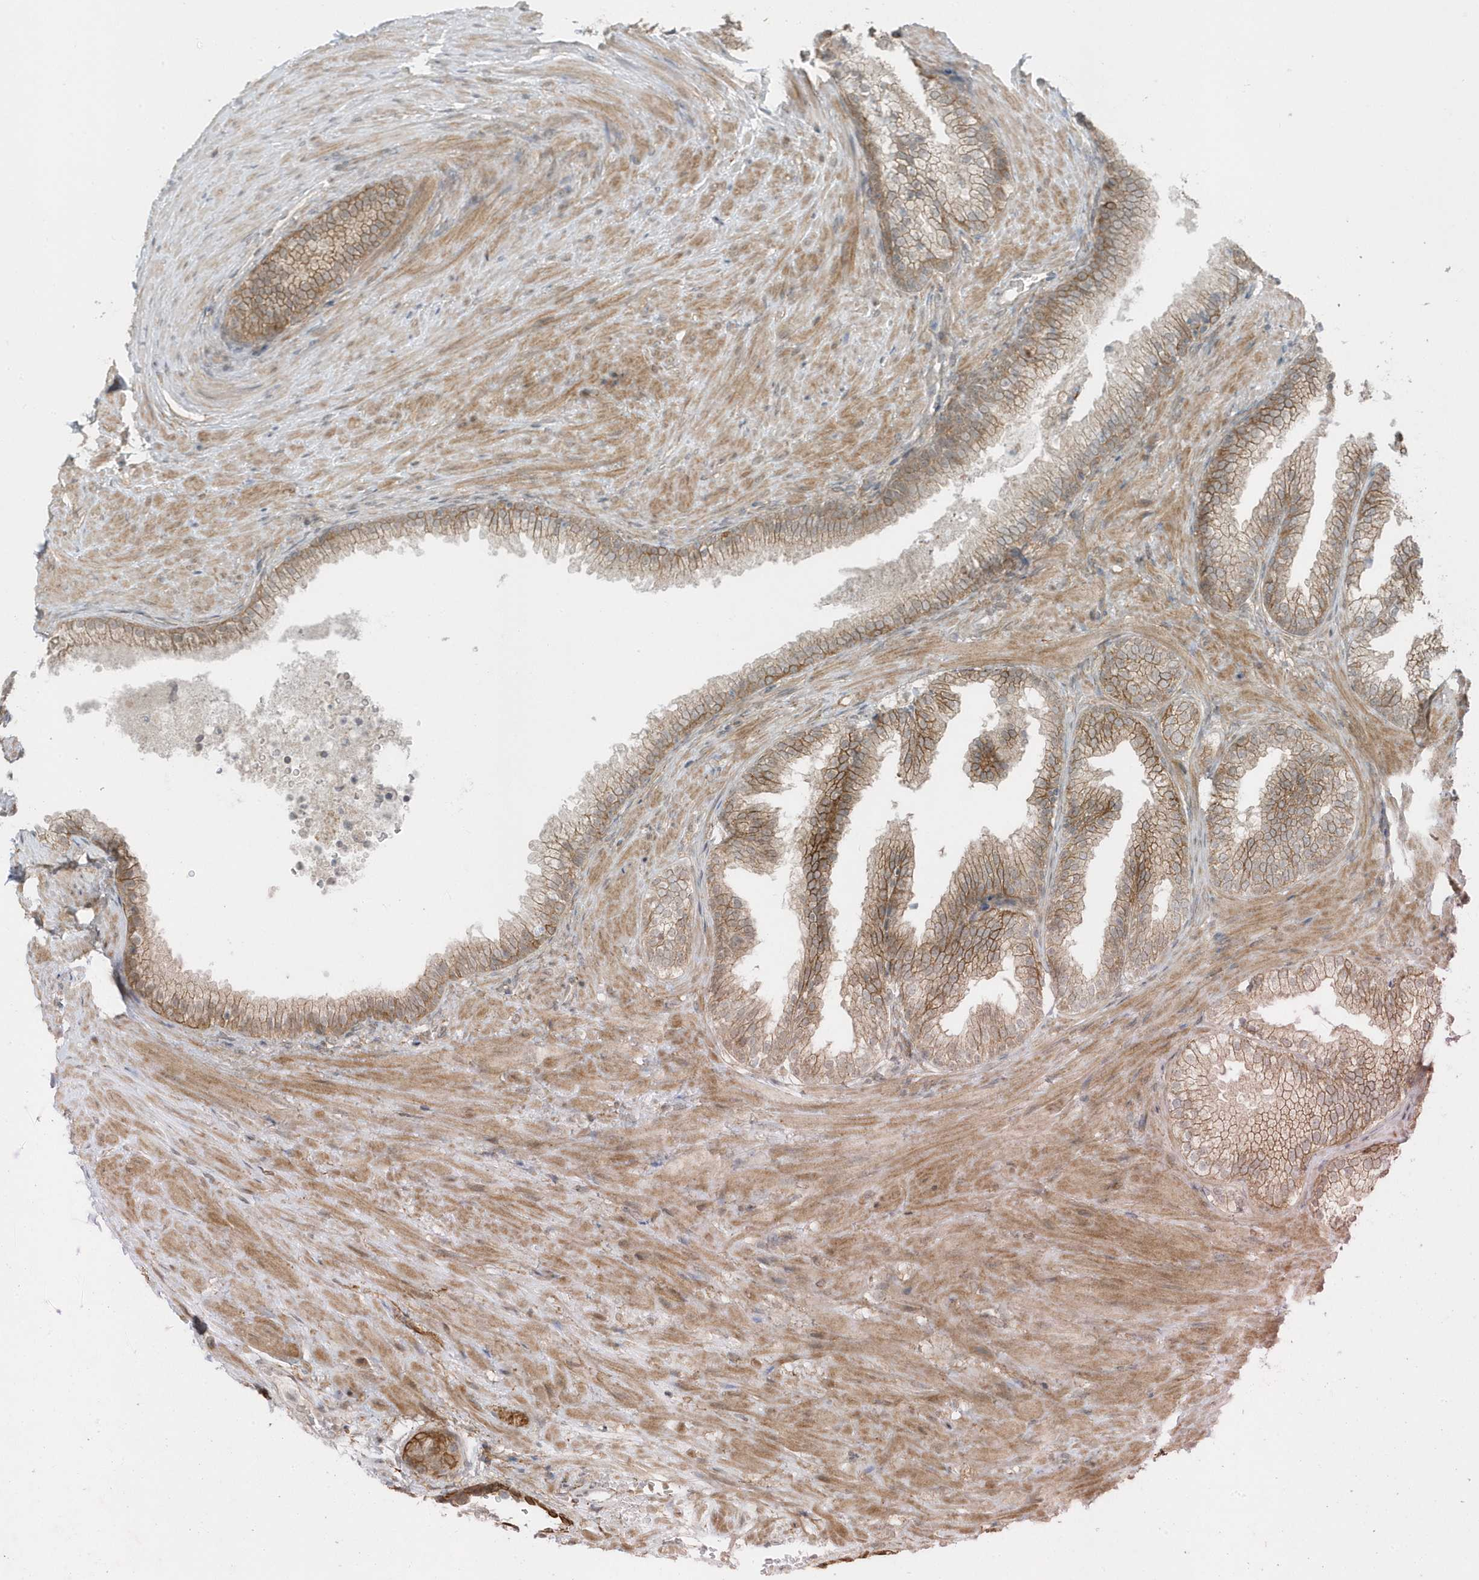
{"staining": {"intensity": "moderate", "quantity": "25%-75%", "location": "cytoplasmic/membranous"}, "tissue": "prostate", "cell_type": "Glandular cells", "image_type": "normal", "snomed": [{"axis": "morphology", "description": "Normal tissue, NOS"}, {"axis": "topography", "description": "Prostate"}], "caption": "Approximately 25%-75% of glandular cells in normal prostate display moderate cytoplasmic/membranous protein expression as visualized by brown immunohistochemical staining.", "gene": "PARD3B", "patient": {"sex": "male", "age": 76}}